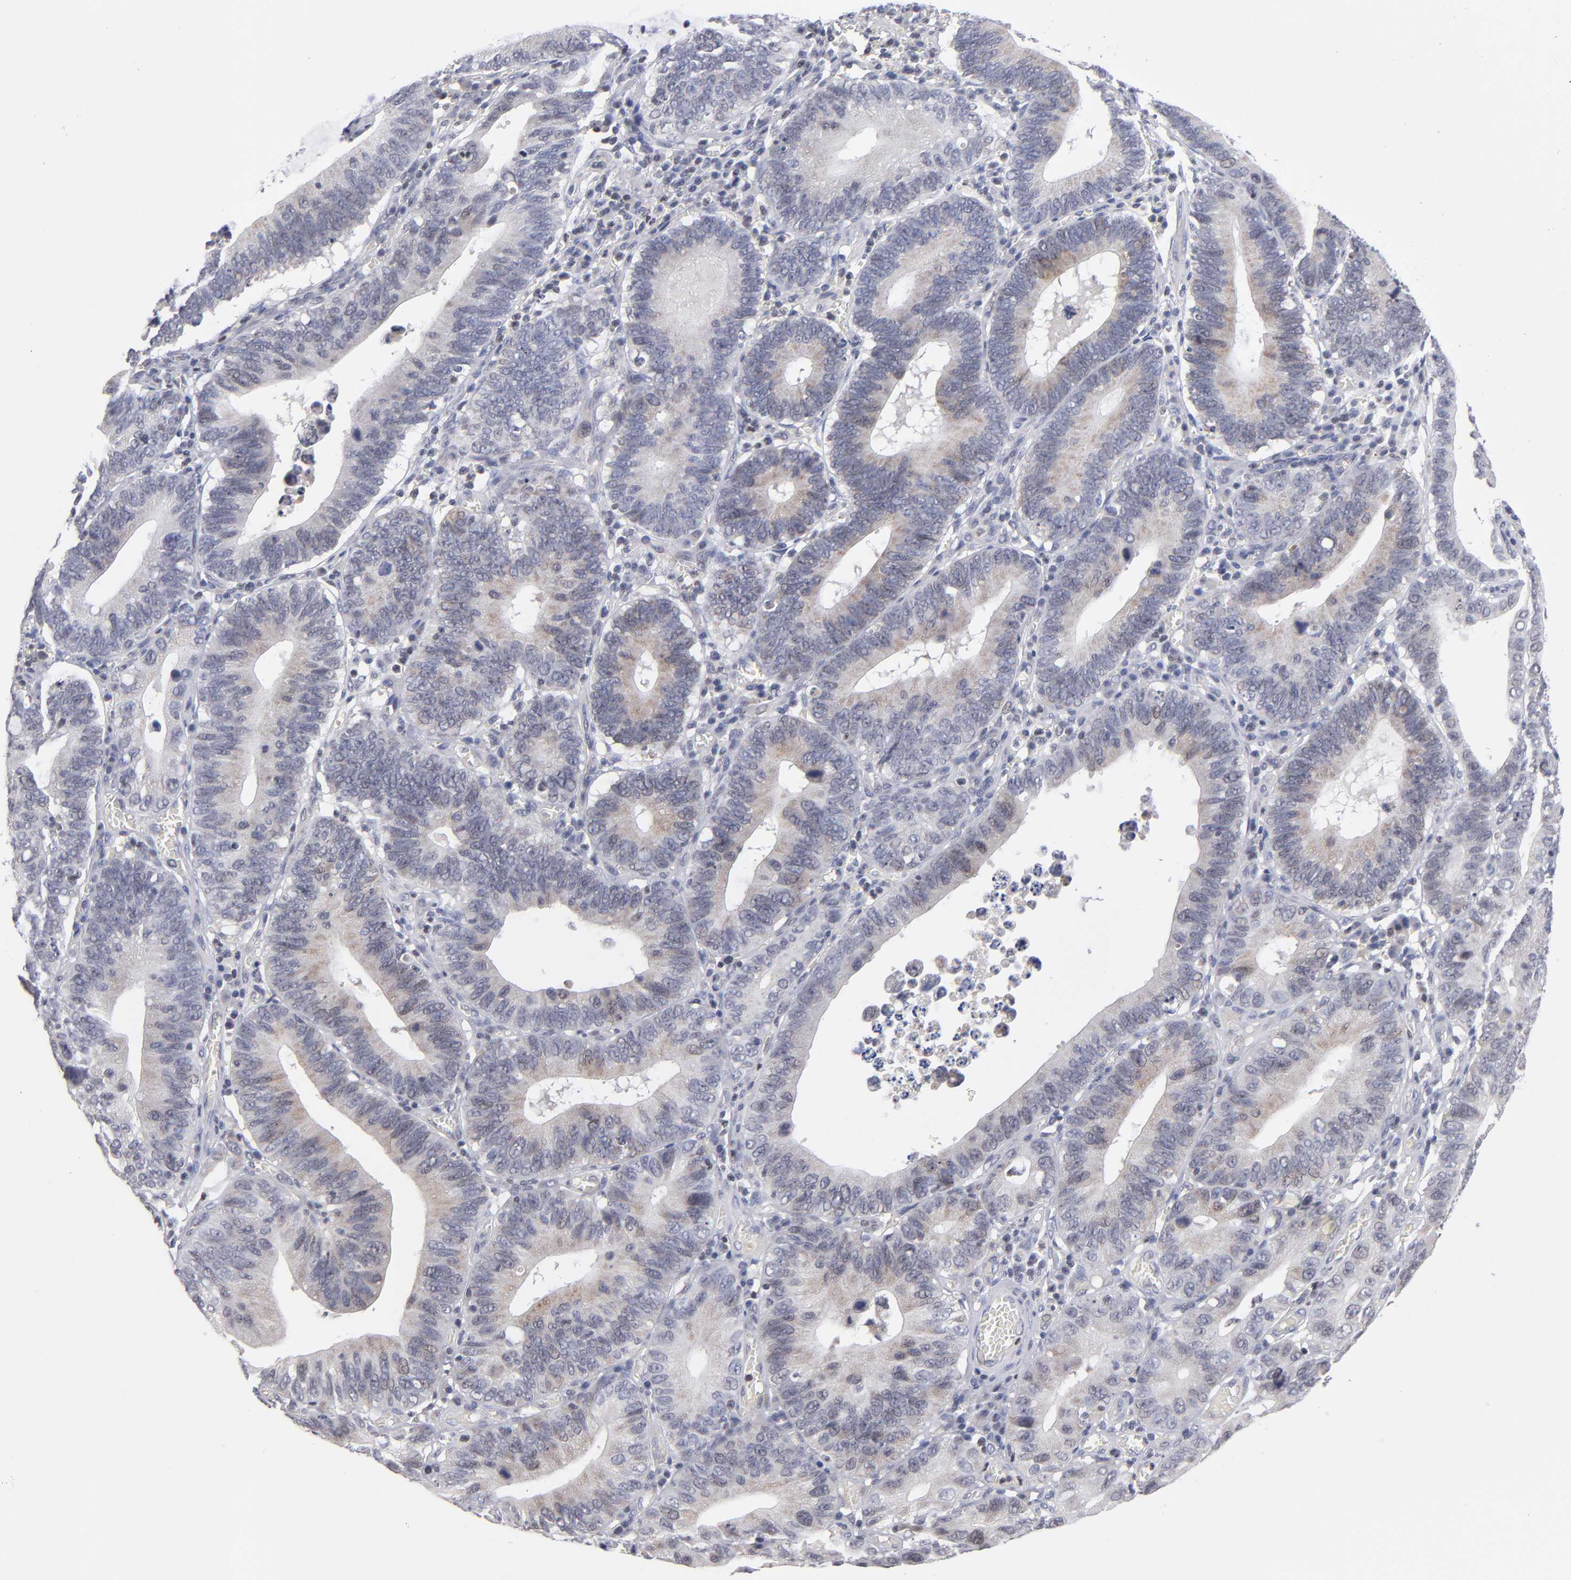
{"staining": {"intensity": "weak", "quantity": "25%-75%", "location": "cytoplasmic/membranous"}, "tissue": "stomach cancer", "cell_type": "Tumor cells", "image_type": "cancer", "snomed": [{"axis": "morphology", "description": "Adenocarcinoma, NOS"}, {"axis": "topography", "description": "Stomach"}, {"axis": "topography", "description": "Gastric cardia"}], "caption": "Immunohistochemical staining of adenocarcinoma (stomach) exhibits low levels of weak cytoplasmic/membranous staining in about 25%-75% of tumor cells.", "gene": "ODF2", "patient": {"sex": "male", "age": 59}}